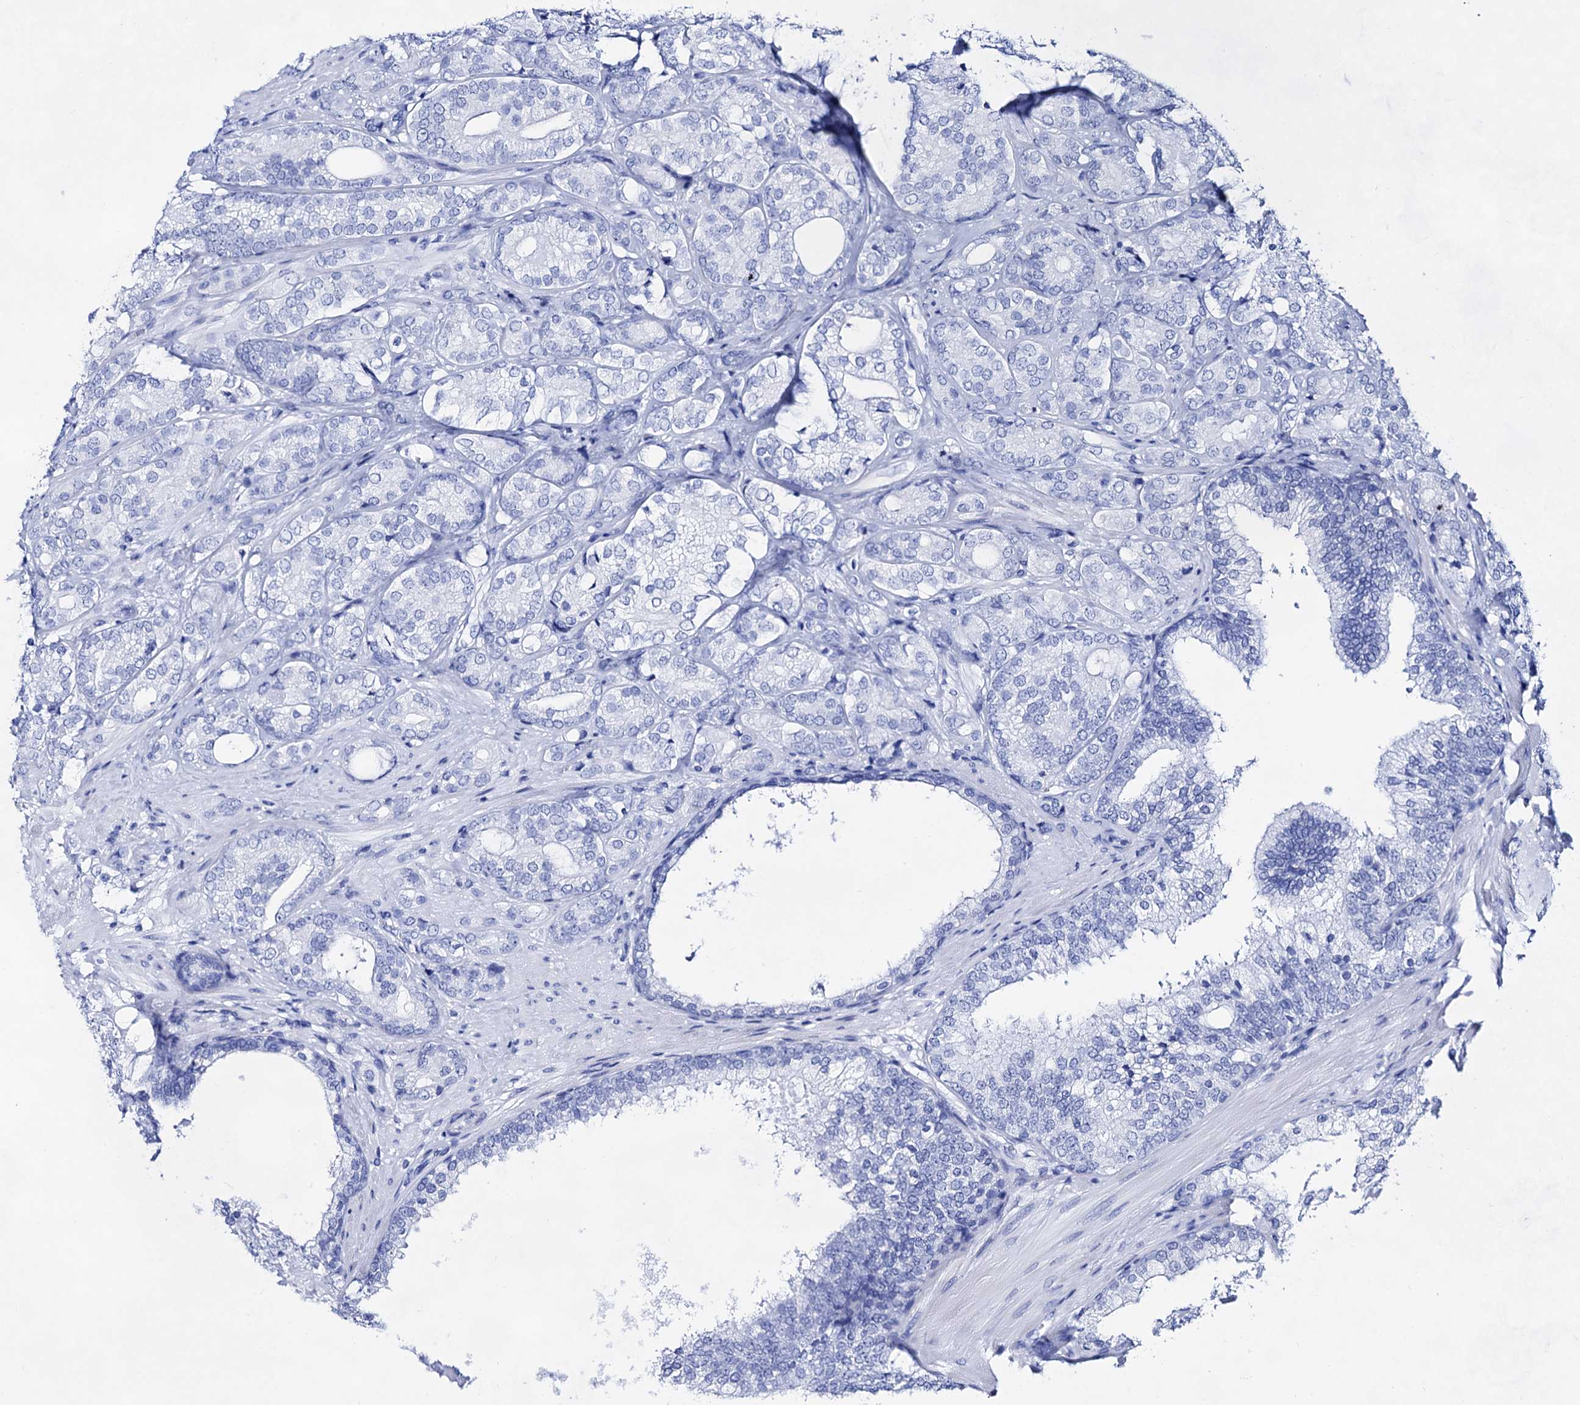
{"staining": {"intensity": "negative", "quantity": "none", "location": "none"}, "tissue": "prostate cancer", "cell_type": "Tumor cells", "image_type": "cancer", "snomed": [{"axis": "morphology", "description": "Adenocarcinoma, High grade"}, {"axis": "topography", "description": "Prostate"}], "caption": "An image of human prostate cancer is negative for staining in tumor cells.", "gene": "PLIN1", "patient": {"sex": "male", "age": 60}}